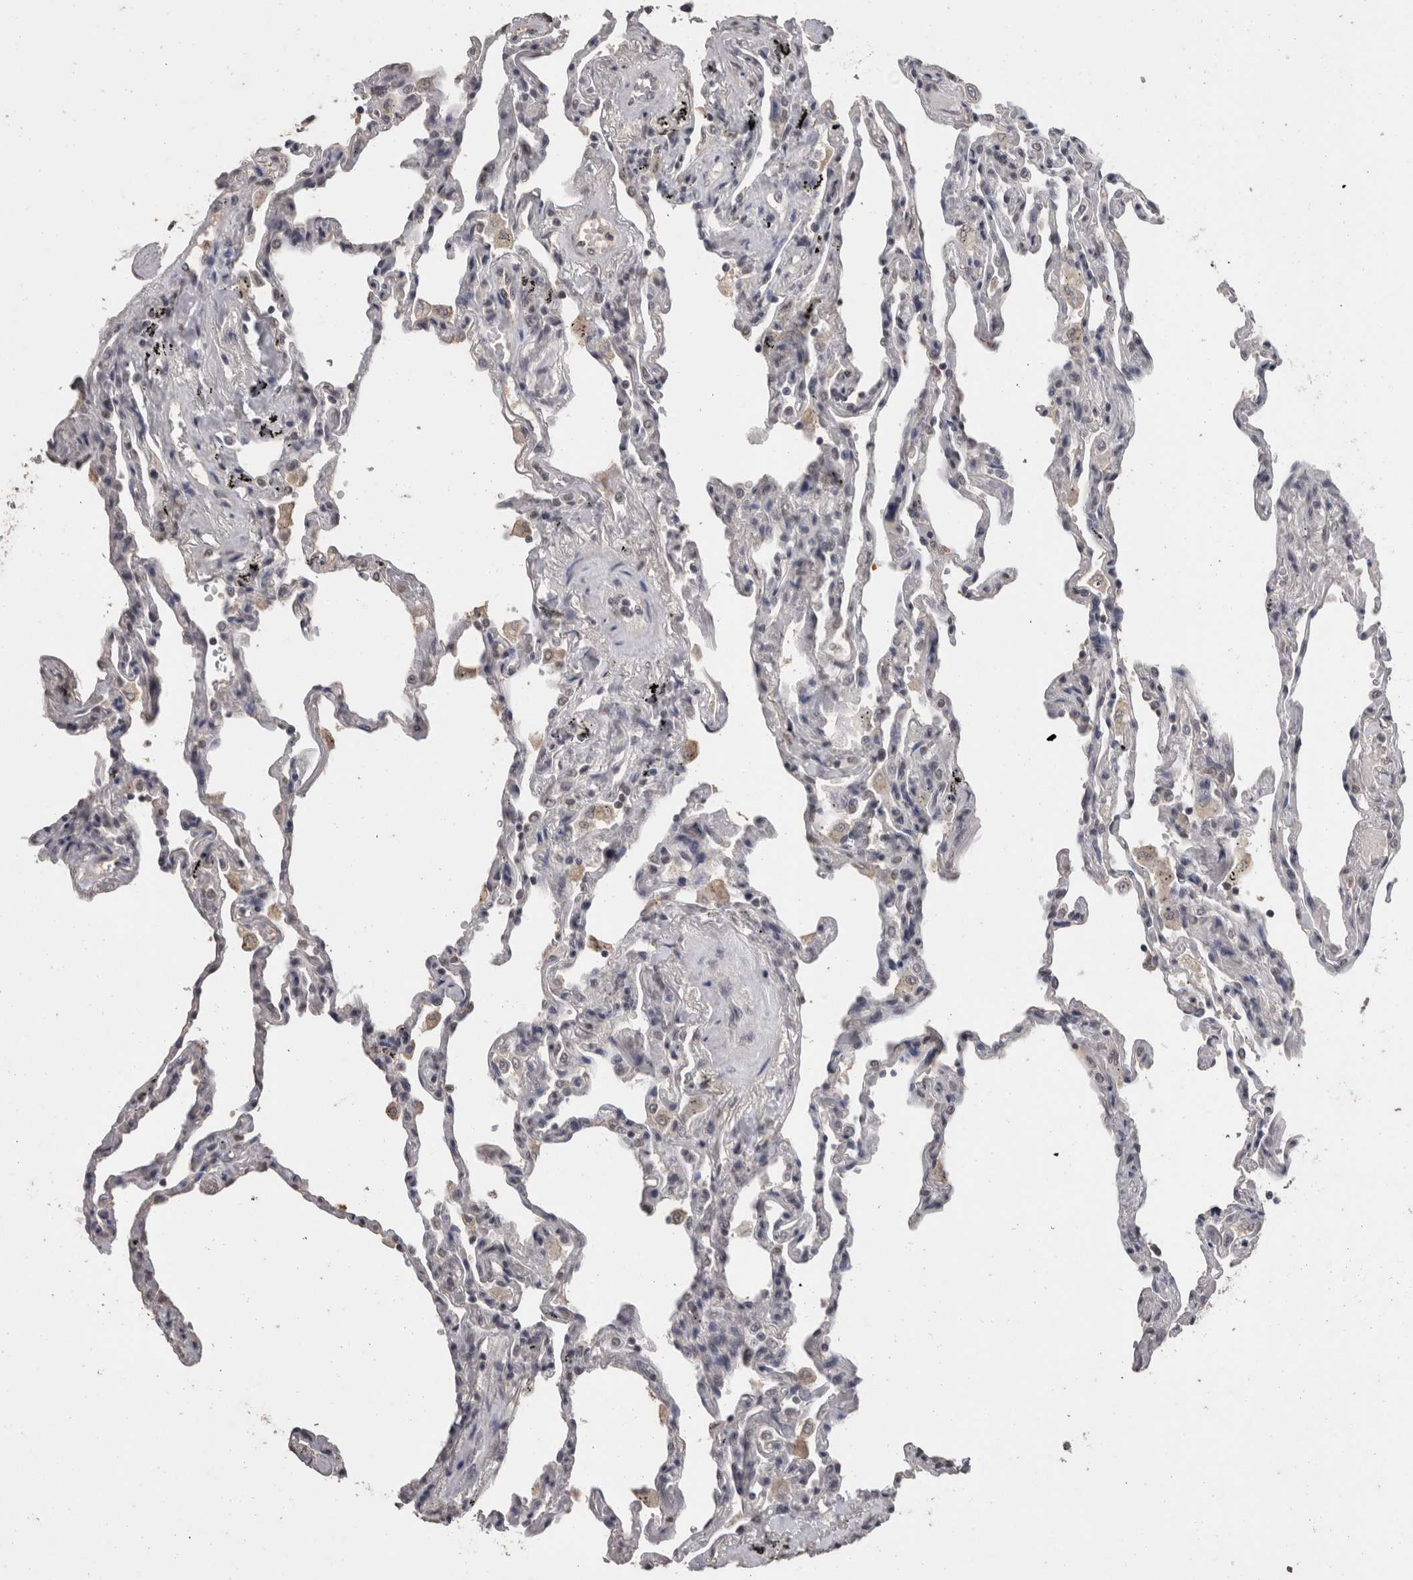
{"staining": {"intensity": "weak", "quantity": "<25%", "location": "nuclear"}, "tissue": "lung", "cell_type": "Alveolar cells", "image_type": "normal", "snomed": [{"axis": "morphology", "description": "Normal tissue, NOS"}, {"axis": "topography", "description": "Lung"}], "caption": "Photomicrograph shows no significant protein staining in alveolar cells of normal lung. (Stains: DAB IHC with hematoxylin counter stain, Microscopy: brightfield microscopy at high magnification).", "gene": "DDX17", "patient": {"sex": "male", "age": 59}}